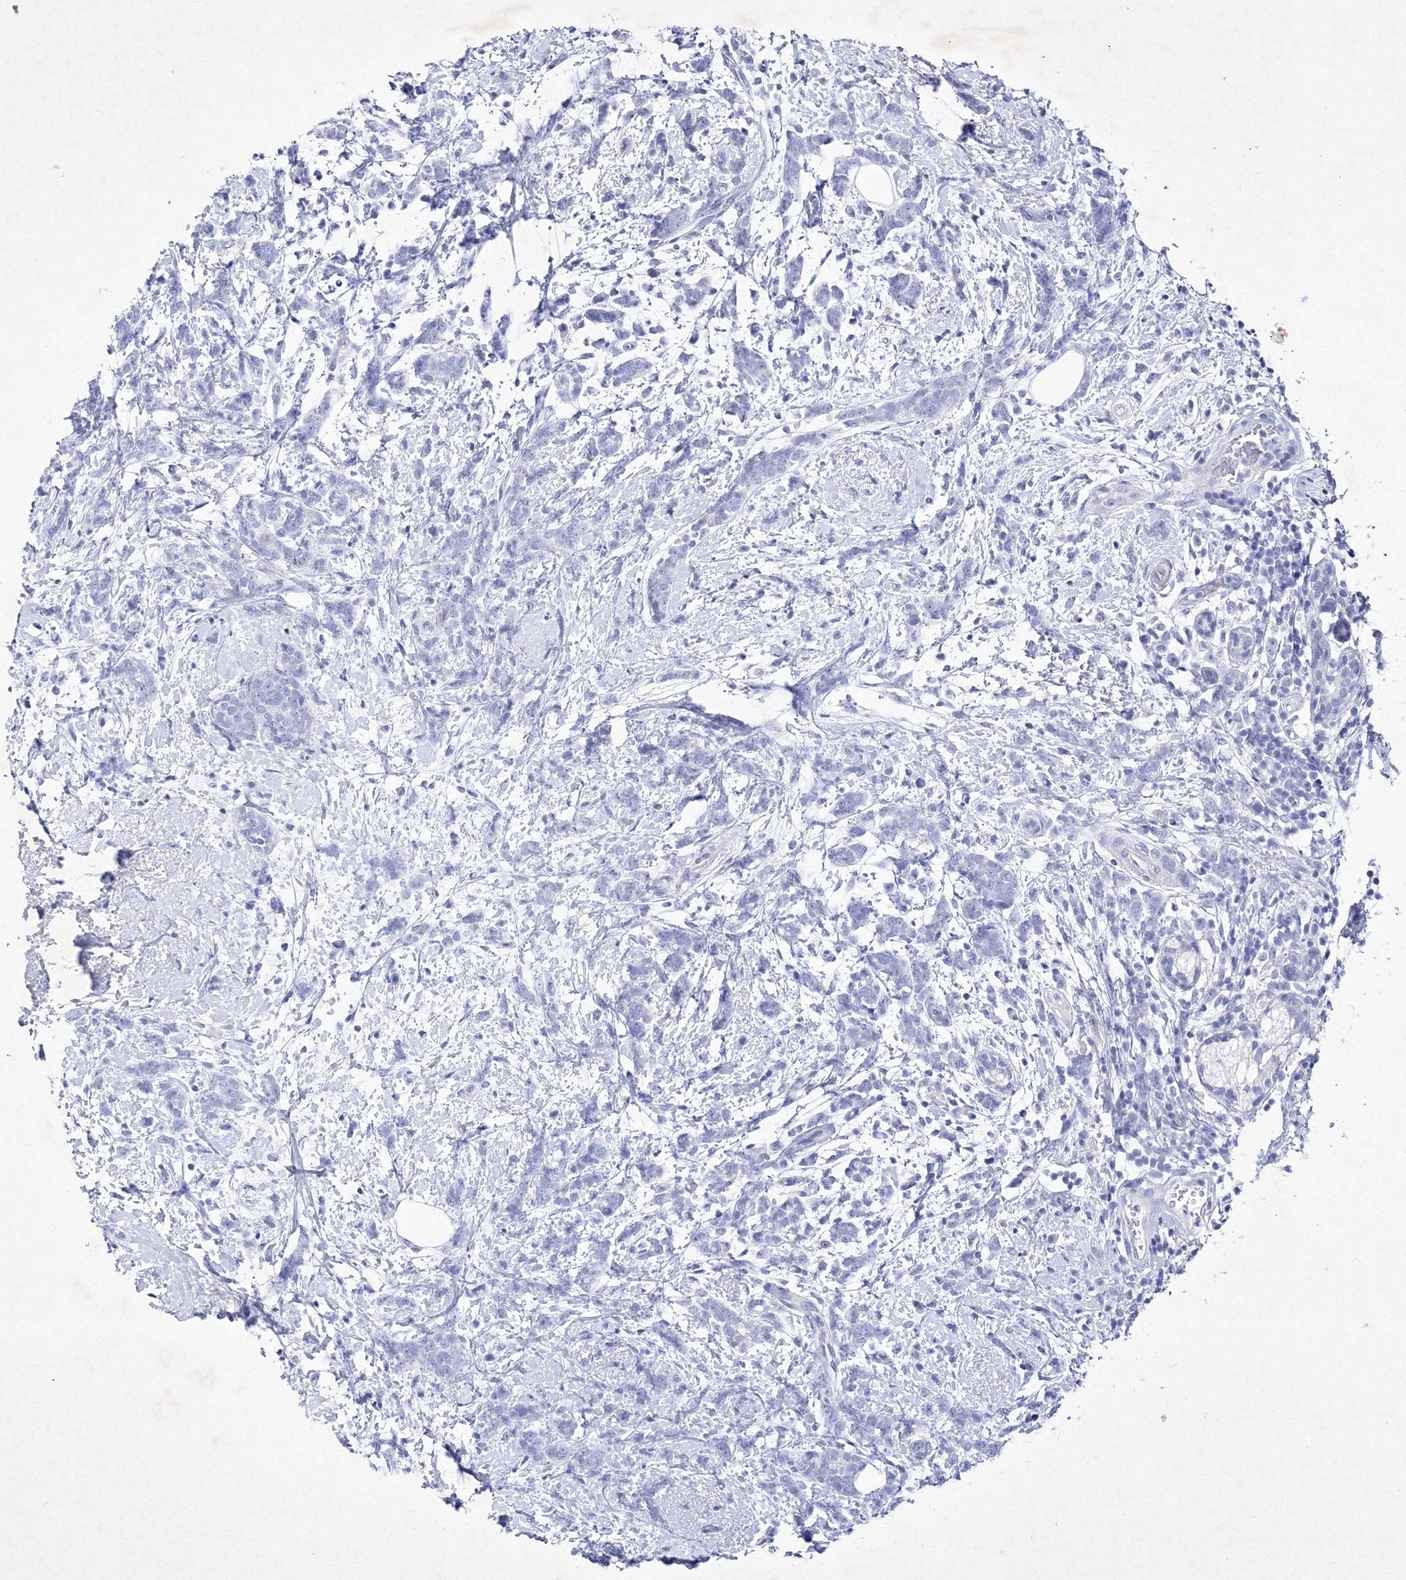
{"staining": {"intensity": "negative", "quantity": "none", "location": "none"}, "tissue": "breast cancer", "cell_type": "Tumor cells", "image_type": "cancer", "snomed": [{"axis": "morphology", "description": "Lobular carcinoma"}, {"axis": "topography", "description": "Breast"}], "caption": "The micrograph reveals no staining of tumor cells in breast cancer (lobular carcinoma).", "gene": "GPN1", "patient": {"sex": "female", "age": 58}}